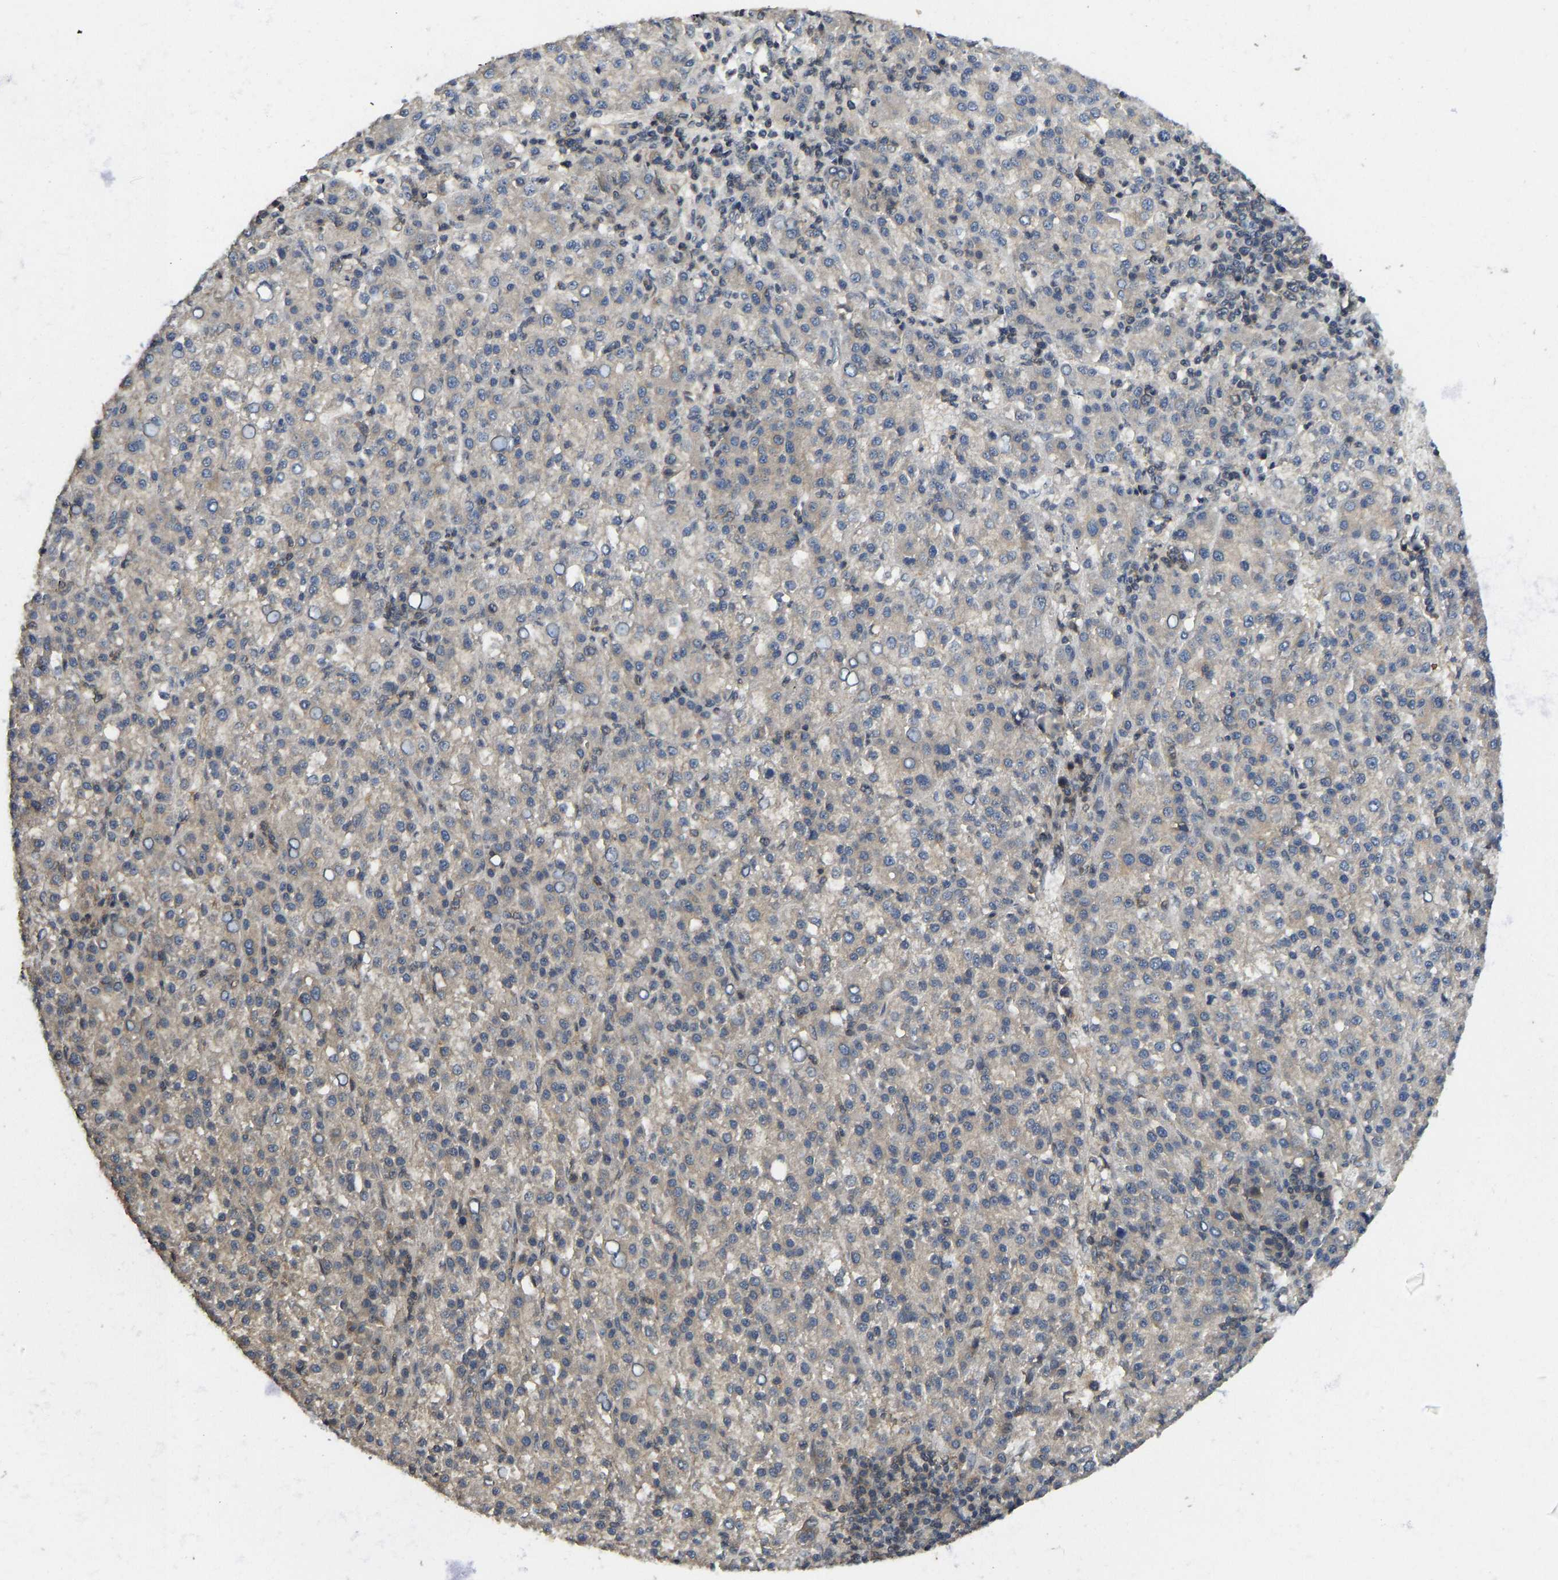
{"staining": {"intensity": "moderate", "quantity": "<25%", "location": "cytoplasmic/membranous"}, "tissue": "liver cancer", "cell_type": "Tumor cells", "image_type": "cancer", "snomed": [{"axis": "morphology", "description": "Carcinoma, Hepatocellular, NOS"}, {"axis": "topography", "description": "Liver"}], "caption": "IHC photomicrograph of neoplastic tissue: human hepatocellular carcinoma (liver) stained using immunohistochemistry displays low levels of moderate protein expression localized specifically in the cytoplasmic/membranous of tumor cells, appearing as a cytoplasmic/membranous brown color.", "gene": "NDRG3", "patient": {"sex": "female", "age": 58}}